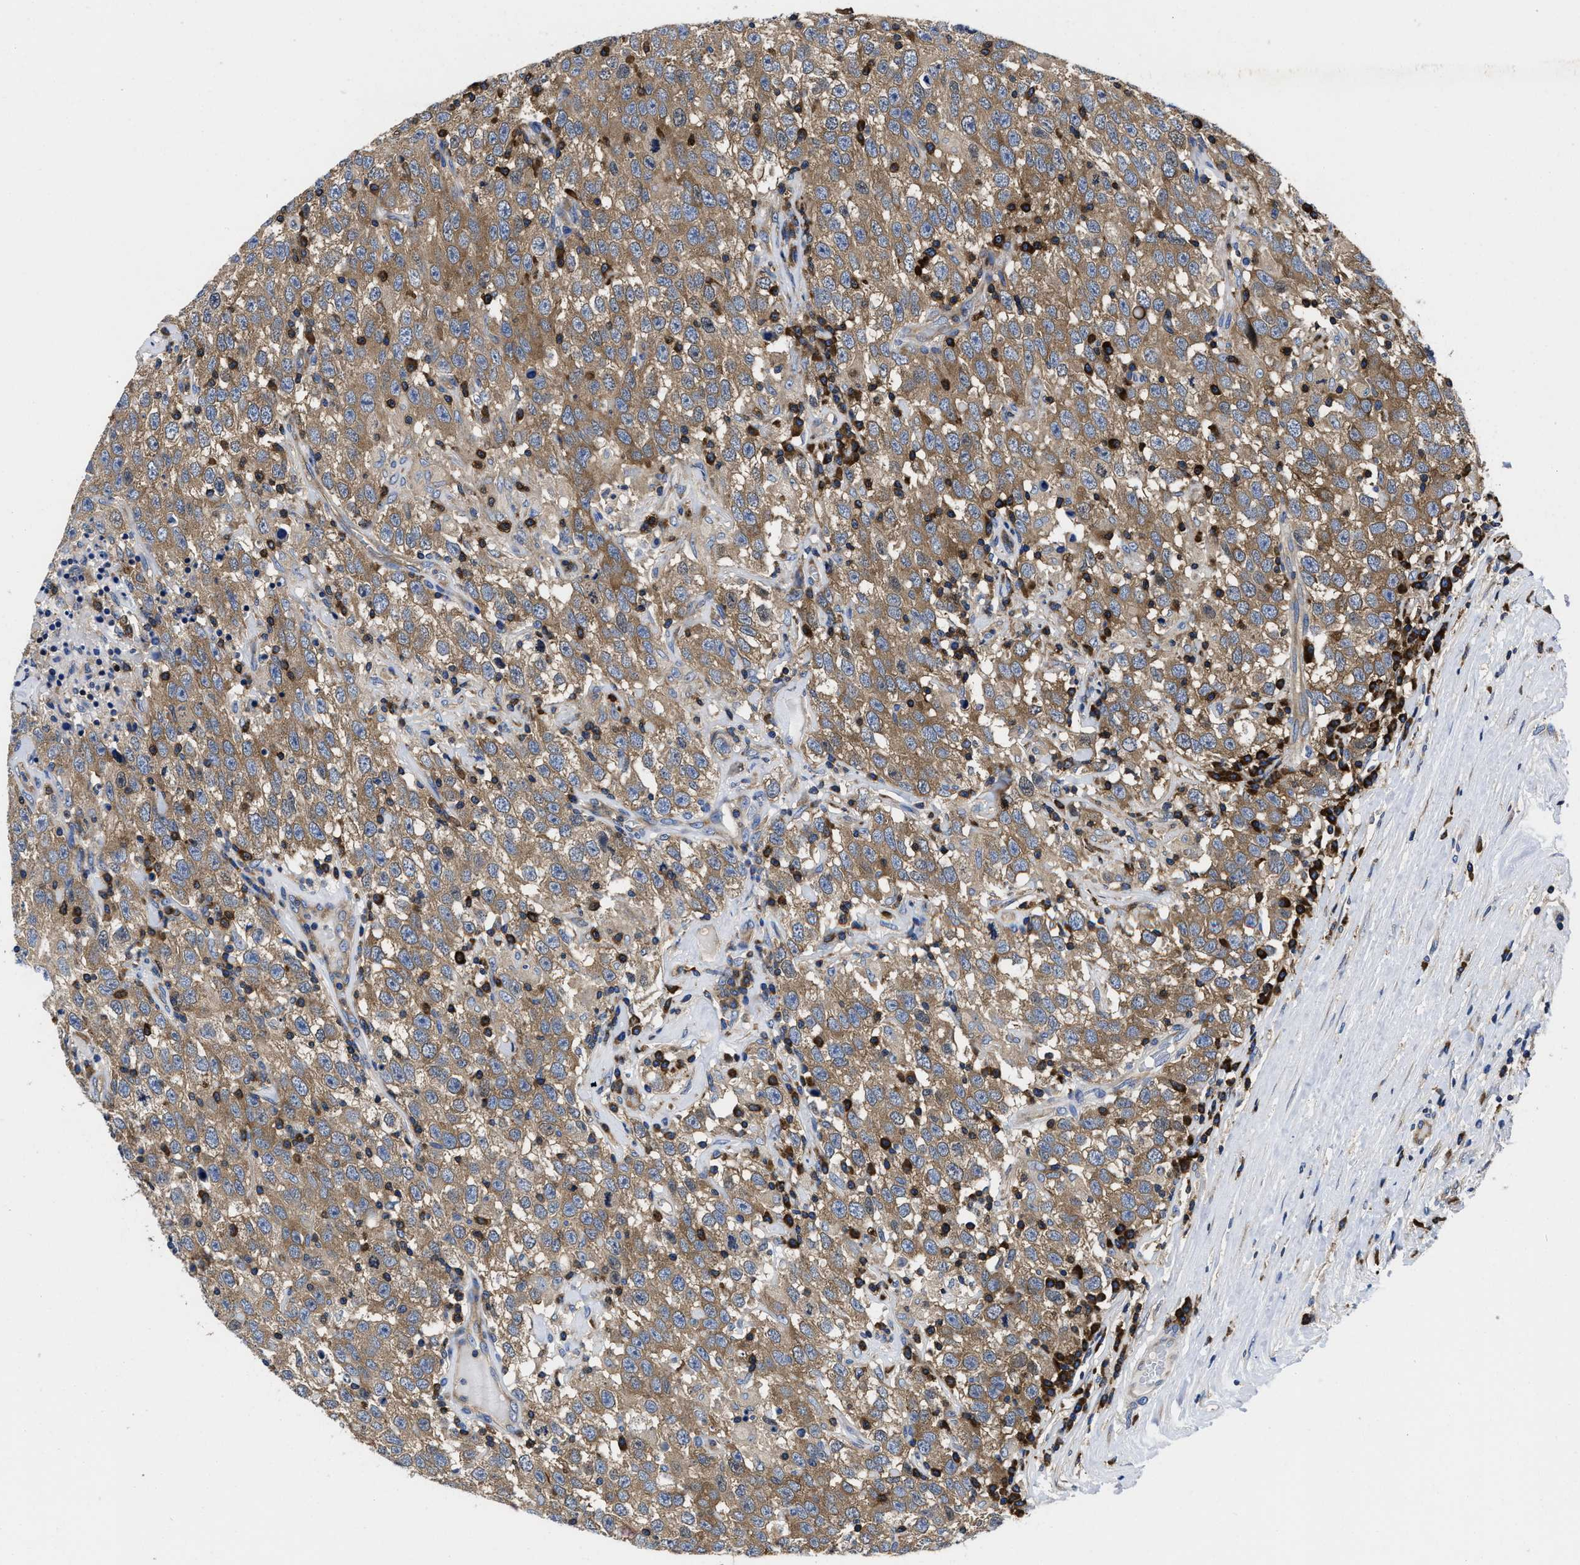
{"staining": {"intensity": "moderate", "quantity": ">75%", "location": "cytoplasmic/membranous"}, "tissue": "testis cancer", "cell_type": "Tumor cells", "image_type": "cancer", "snomed": [{"axis": "morphology", "description": "Seminoma, NOS"}, {"axis": "topography", "description": "Testis"}], "caption": "Testis seminoma stained with a protein marker shows moderate staining in tumor cells.", "gene": "YARS1", "patient": {"sex": "male", "age": 41}}